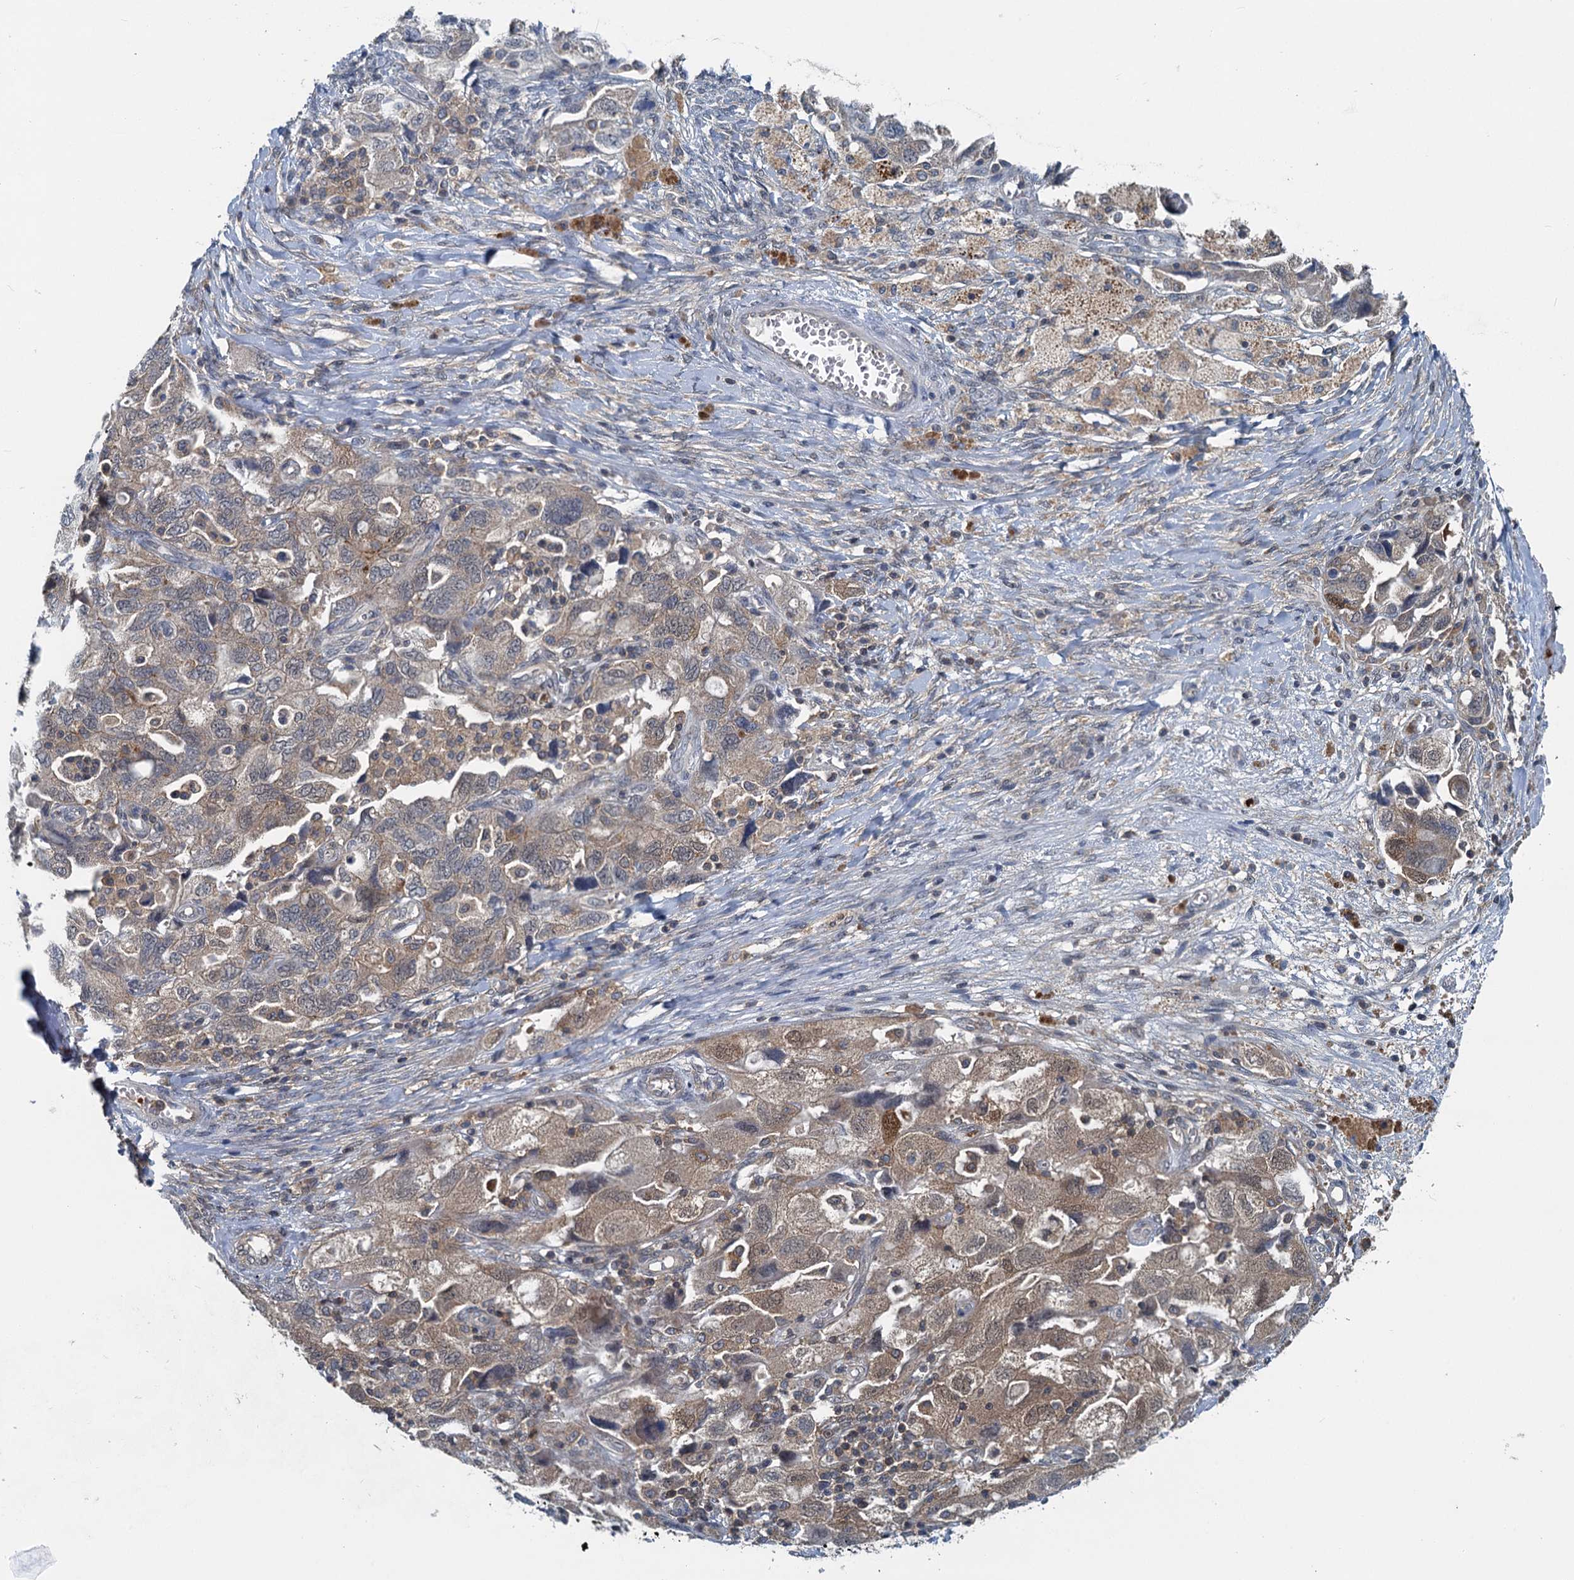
{"staining": {"intensity": "weak", "quantity": "25%-75%", "location": "cytoplasmic/membranous"}, "tissue": "ovarian cancer", "cell_type": "Tumor cells", "image_type": "cancer", "snomed": [{"axis": "morphology", "description": "Carcinoma, NOS"}, {"axis": "morphology", "description": "Cystadenocarcinoma, serous, NOS"}, {"axis": "topography", "description": "Ovary"}], "caption": "Immunohistochemistry (IHC) image of neoplastic tissue: ovarian cancer stained using immunohistochemistry (IHC) shows low levels of weak protein expression localized specifically in the cytoplasmic/membranous of tumor cells, appearing as a cytoplasmic/membranous brown color.", "gene": "GCLM", "patient": {"sex": "female", "age": 69}}